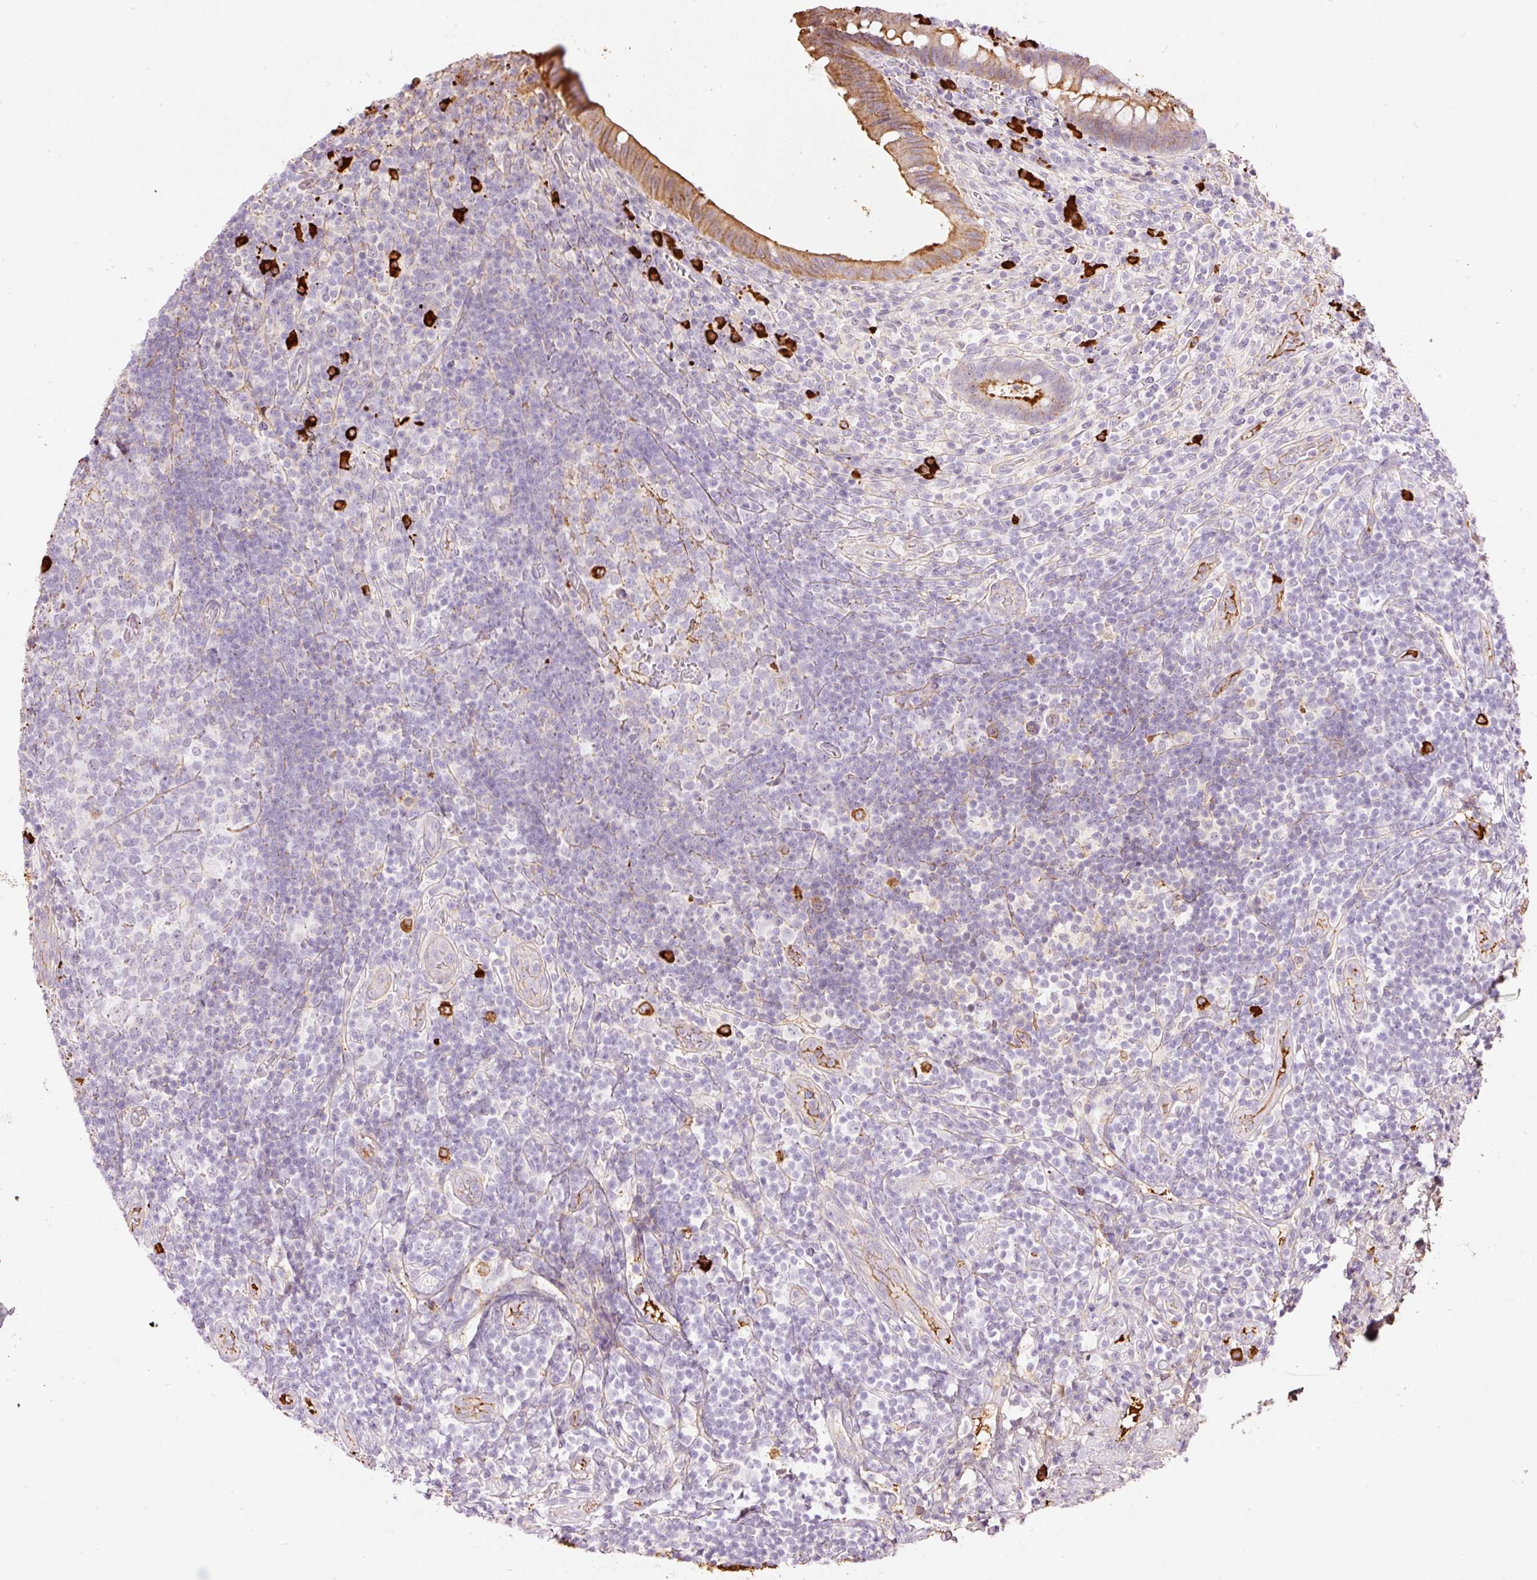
{"staining": {"intensity": "moderate", "quantity": ">75%", "location": "cytoplasmic/membranous"}, "tissue": "appendix", "cell_type": "Glandular cells", "image_type": "normal", "snomed": [{"axis": "morphology", "description": "Normal tissue, NOS"}, {"axis": "topography", "description": "Appendix"}], "caption": "Protein expression analysis of benign appendix displays moderate cytoplasmic/membranous staining in approximately >75% of glandular cells. The protein of interest is shown in brown color, while the nuclei are stained blue.", "gene": "PRPF38B", "patient": {"sex": "female", "age": 43}}